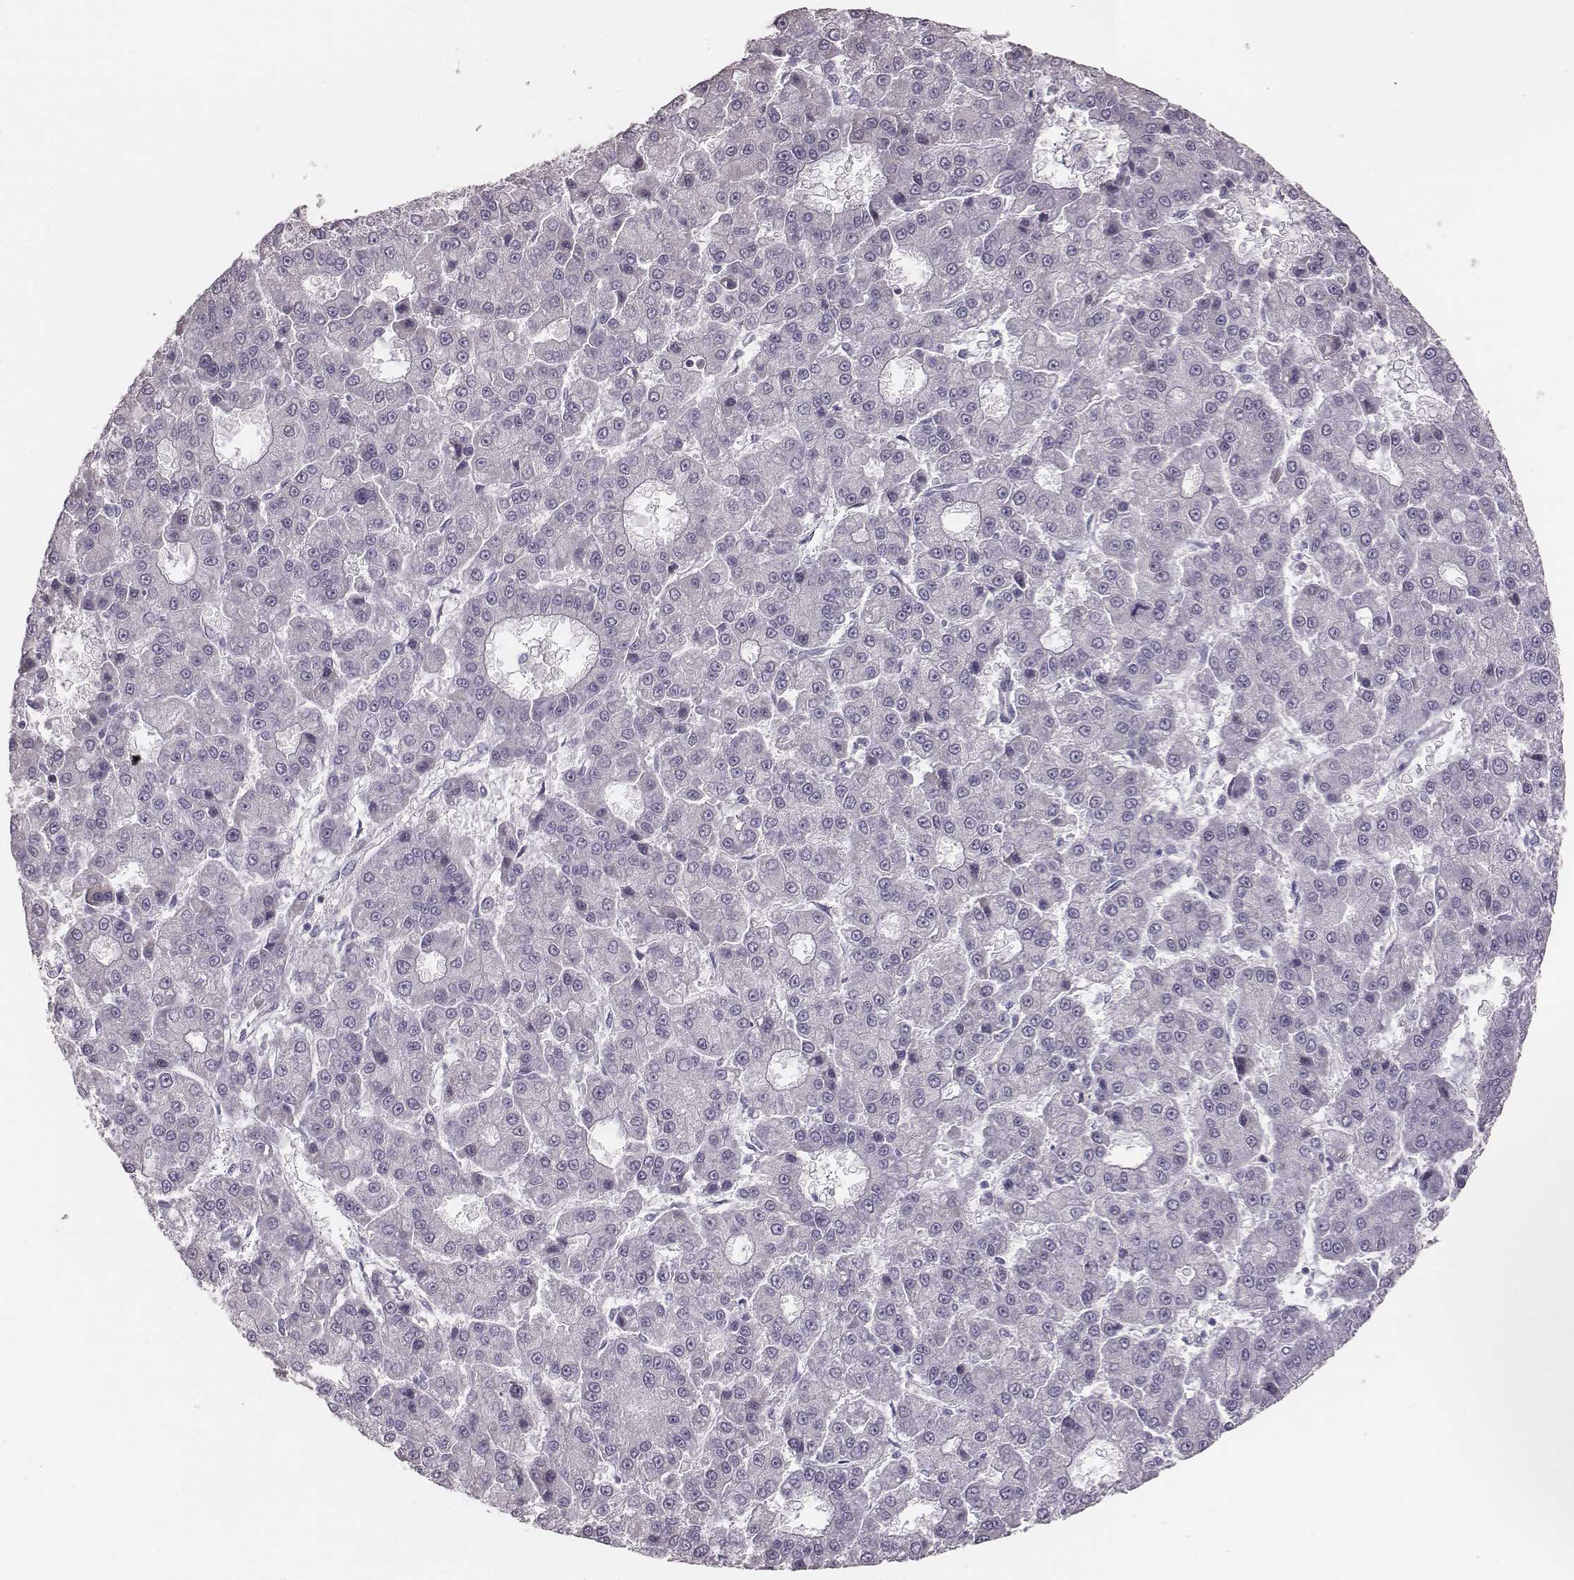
{"staining": {"intensity": "negative", "quantity": "none", "location": "none"}, "tissue": "liver cancer", "cell_type": "Tumor cells", "image_type": "cancer", "snomed": [{"axis": "morphology", "description": "Carcinoma, Hepatocellular, NOS"}, {"axis": "topography", "description": "Liver"}], "caption": "Immunohistochemistry (IHC) of human liver cancer demonstrates no expression in tumor cells.", "gene": "PBK", "patient": {"sex": "male", "age": 70}}